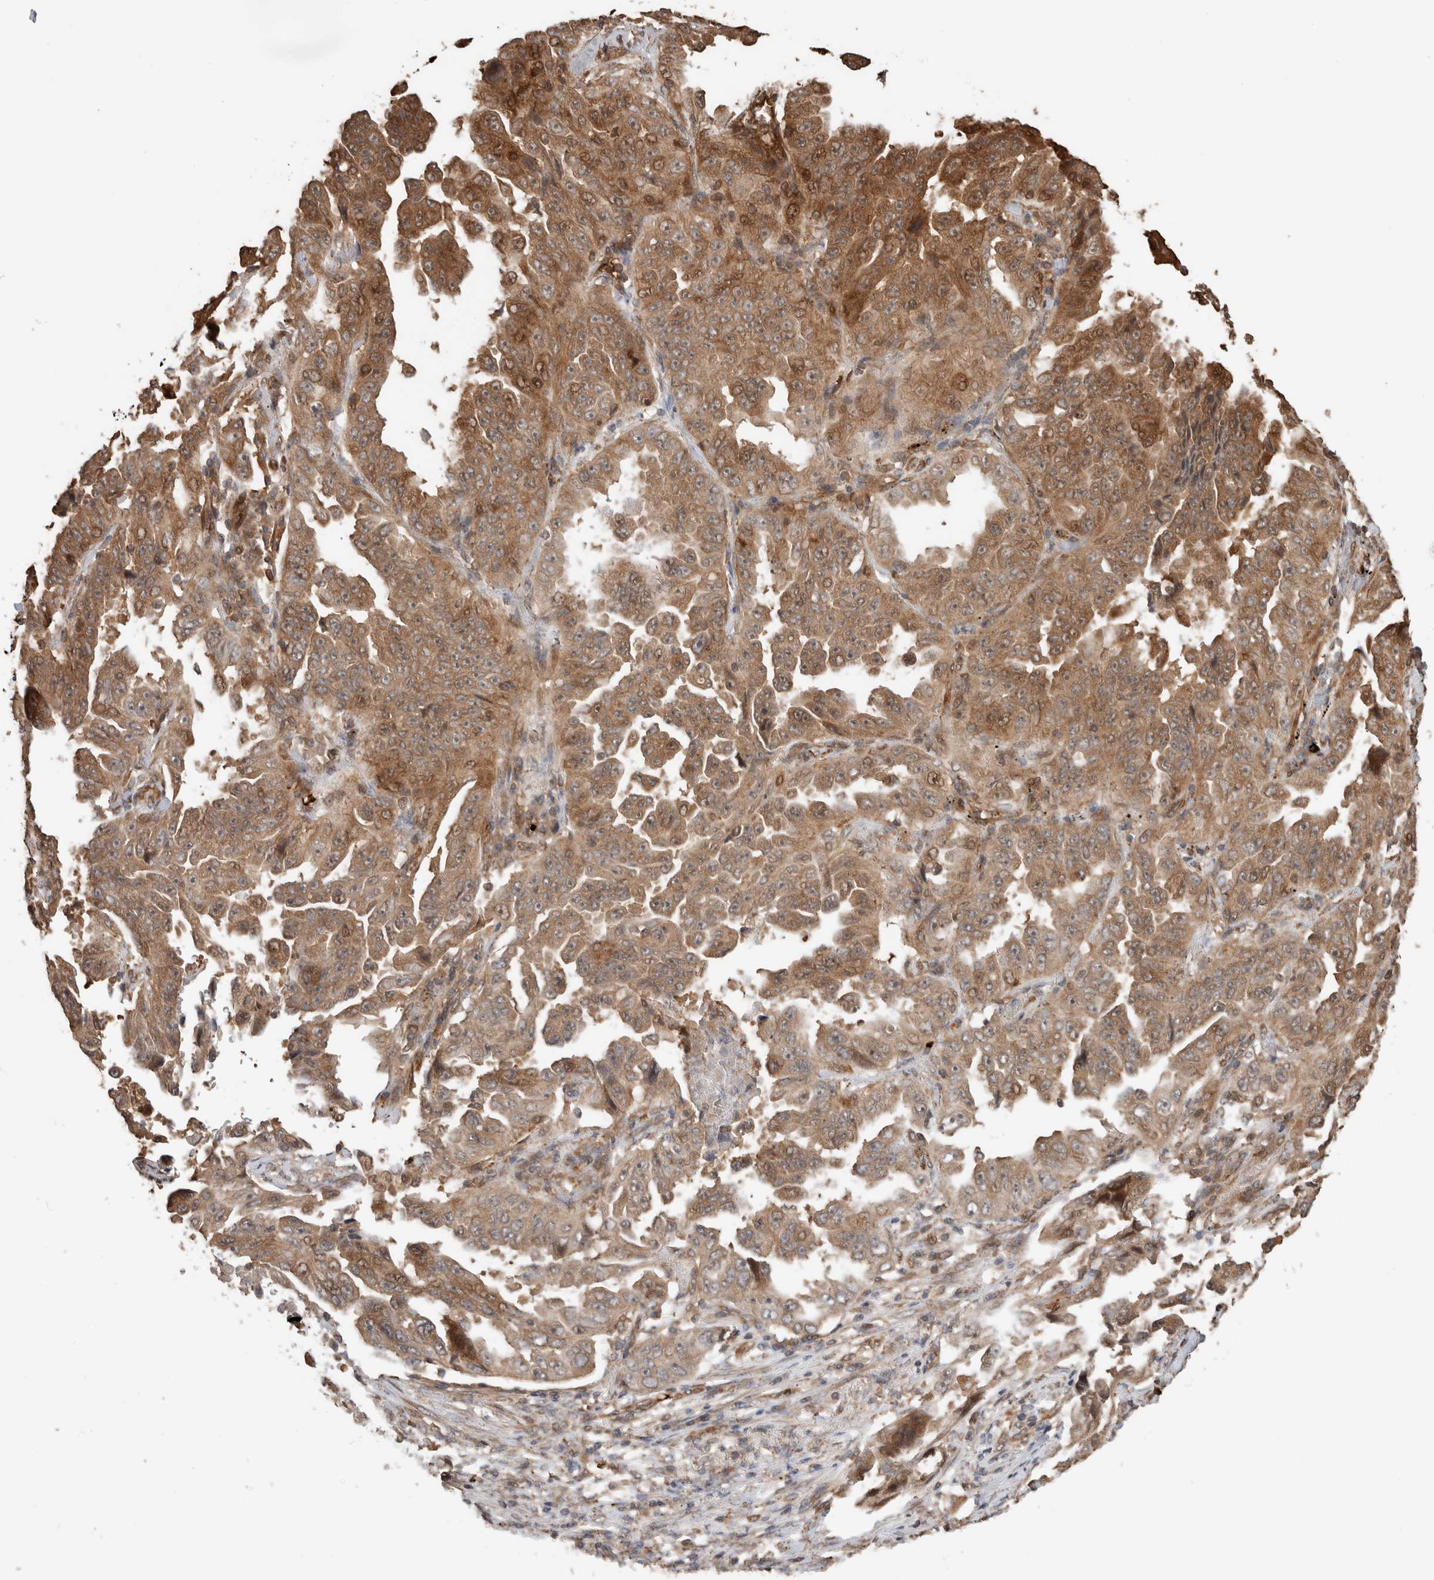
{"staining": {"intensity": "moderate", "quantity": ">75%", "location": "cytoplasmic/membranous"}, "tissue": "lung cancer", "cell_type": "Tumor cells", "image_type": "cancer", "snomed": [{"axis": "morphology", "description": "Adenocarcinoma, NOS"}, {"axis": "topography", "description": "Lung"}], "caption": "Lung cancer (adenocarcinoma) stained for a protein reveals moderate cytoplasmic/membranous positivity in tumor cells.", "gene": "OTUD6B", "patient": {"sex": "female", "age": 51}}